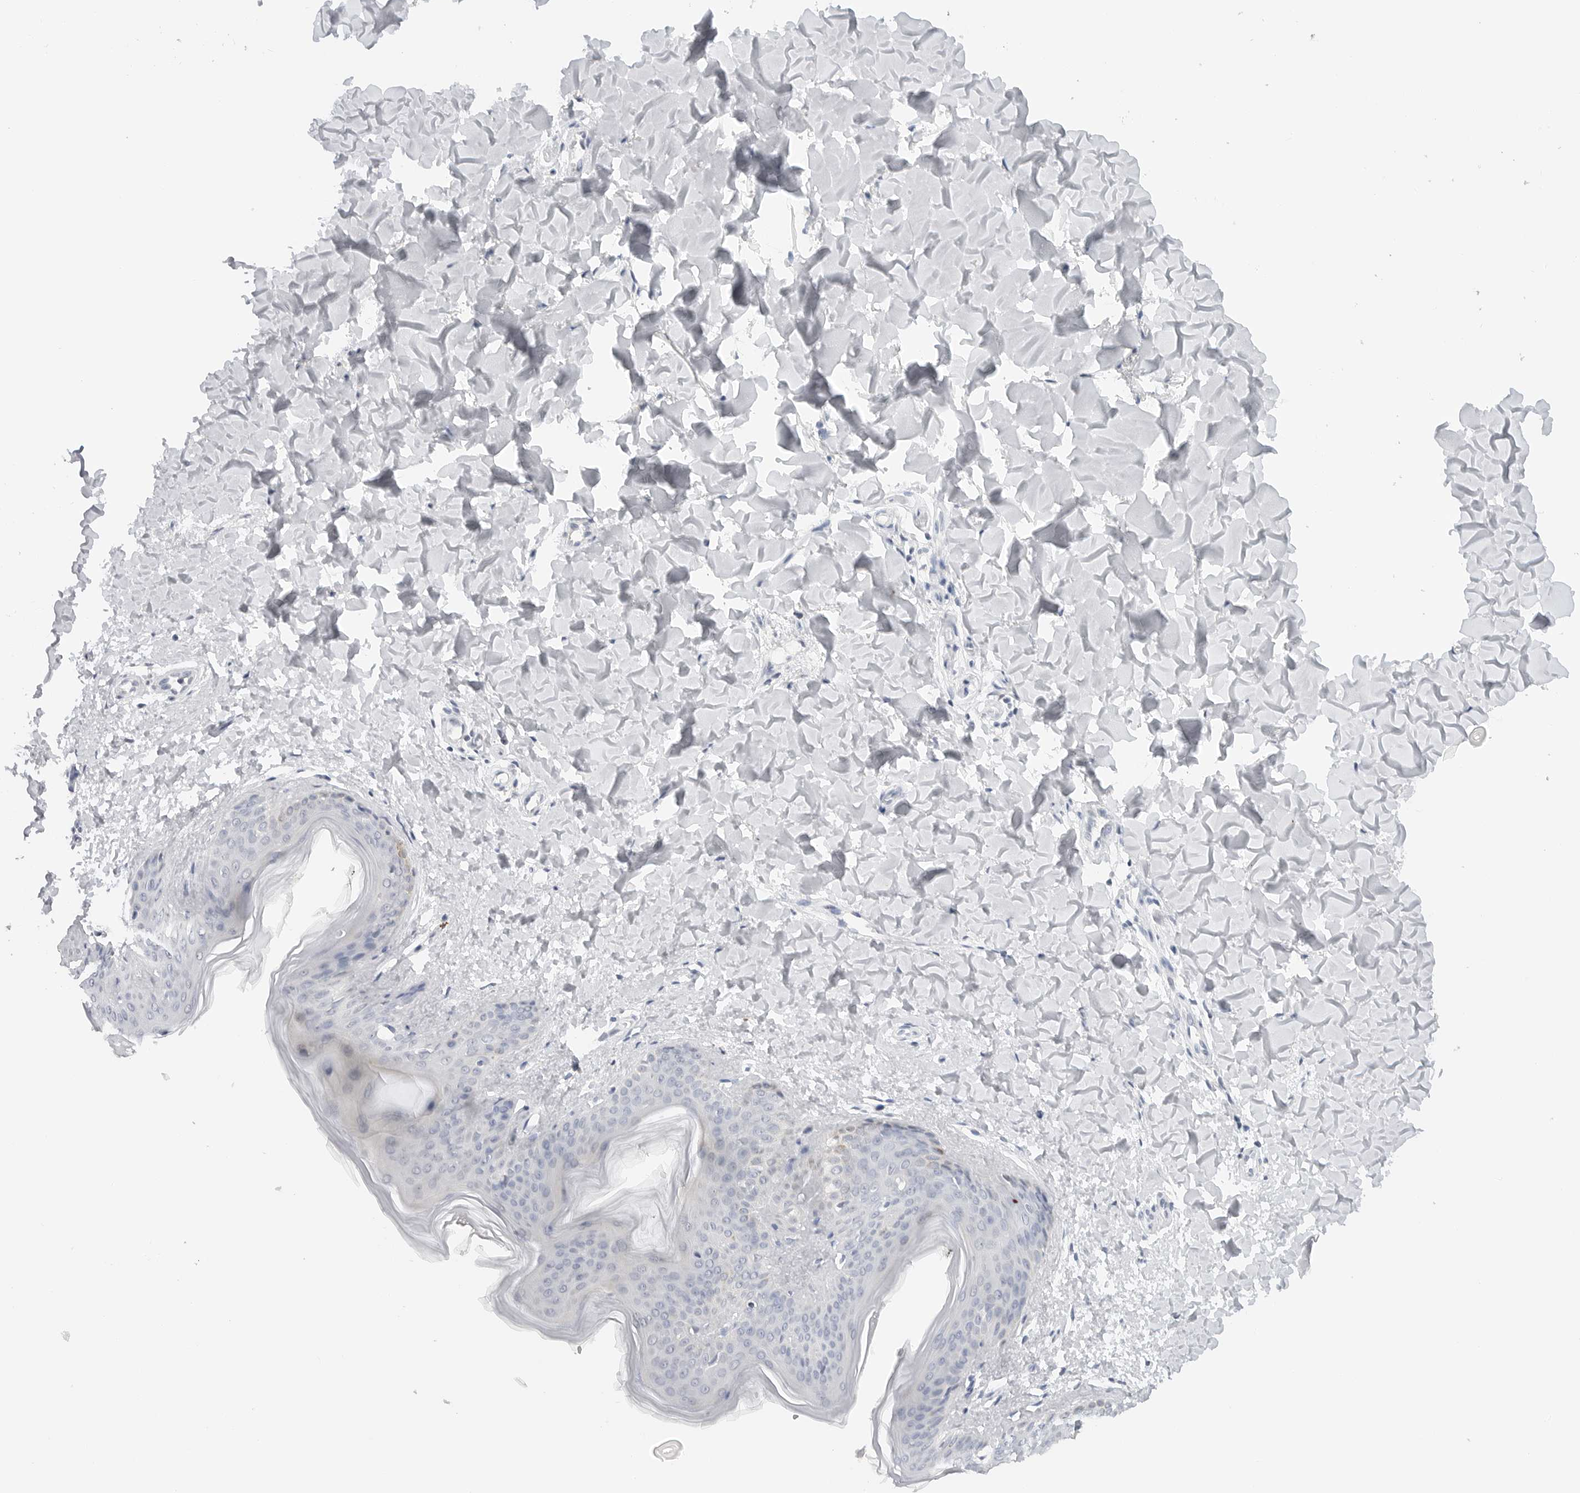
{"staining": {"intensity": "negative", "quantity": "none", "location": "none"}, "tissue": "skin", "cell_type": "Fibroblasts", "image_type": "normal", "snomed": [{"axis": "morphology", "description": "Normal tissue, NOS"}, {"axis": "topography", "description": "Skin"}], "caption": "Immunohistochemical staining of benign human skin shows no significant positivity in fibroblasts. (Immunohistochemistry, brightfield microscopy, high magnification).", "gene": "MAP2K5", "patient": {"sex": "female", "age": 17}}